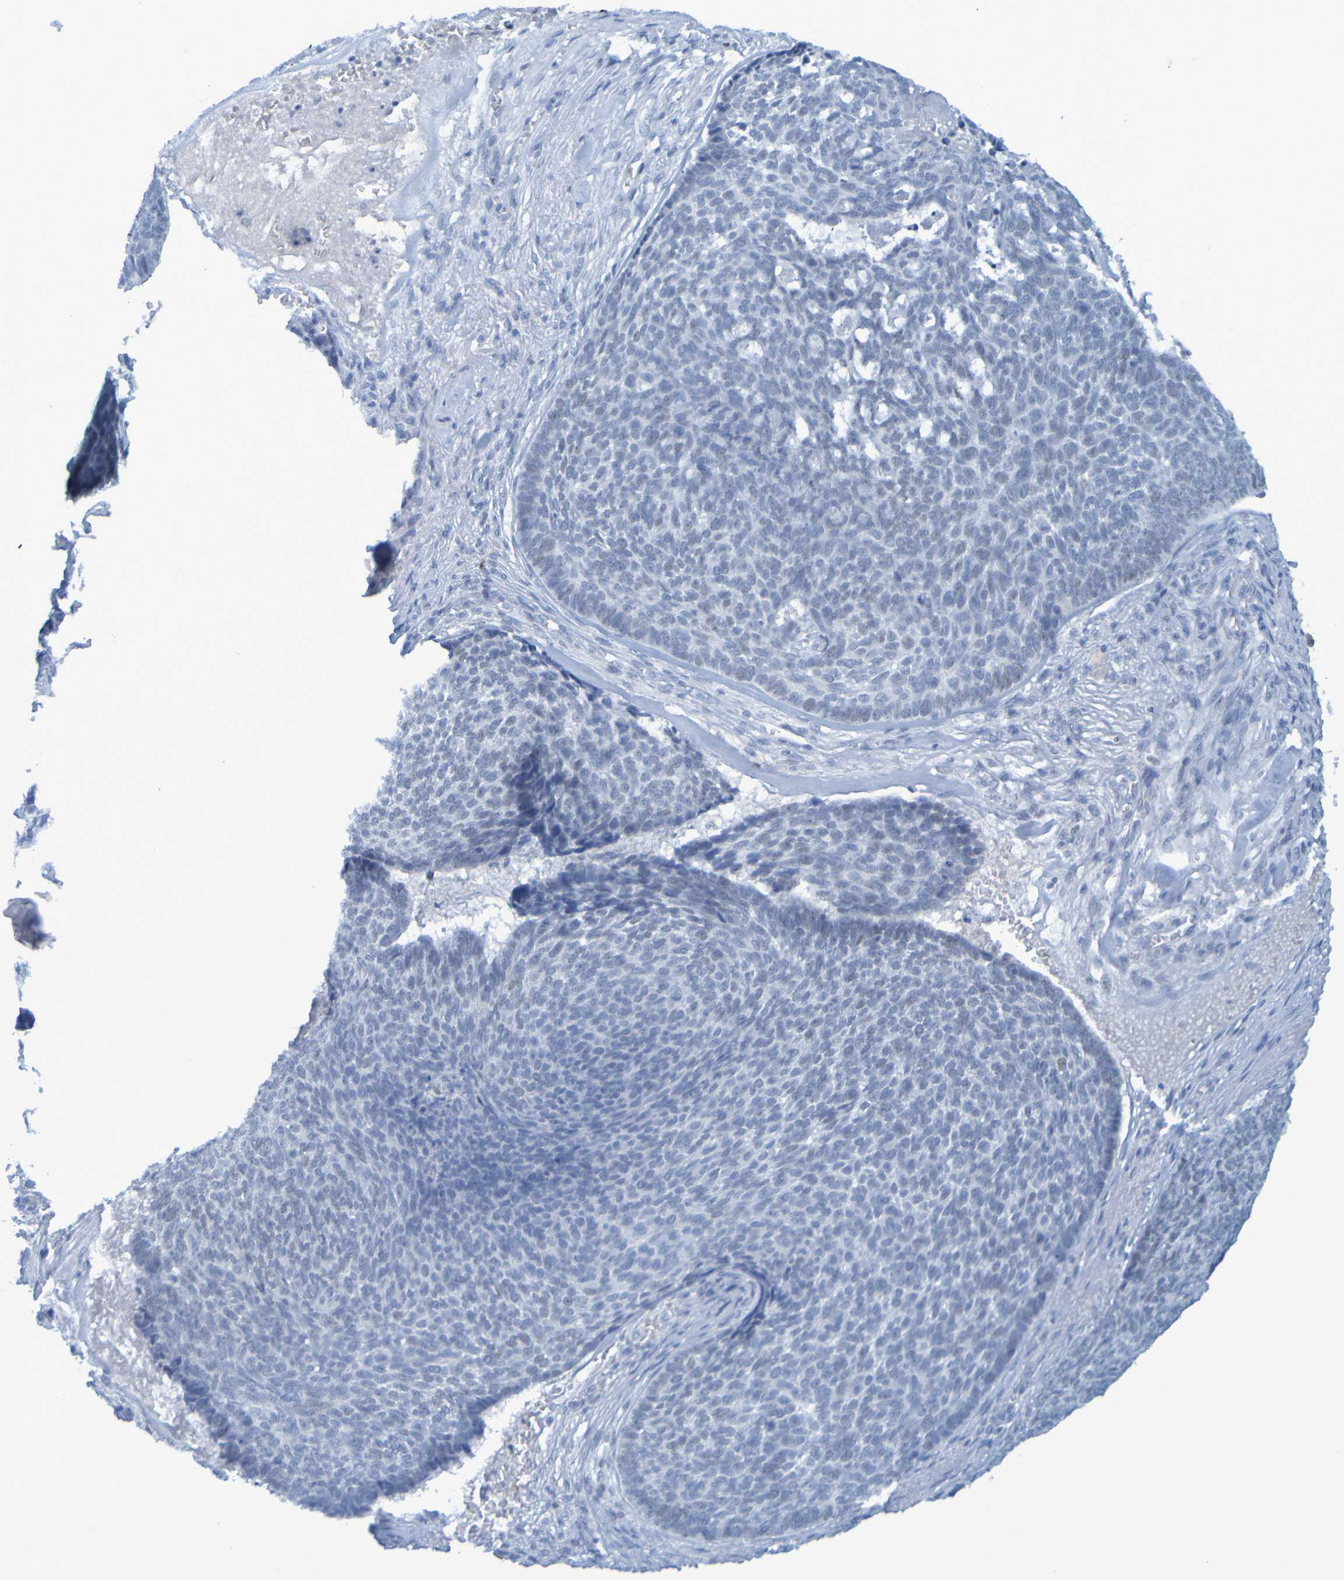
{"staining": {"intensity": "negative", "quantity": "none", "location": "none"}, "tissue": "skin cancer", "cell_type": "Tumor cells", "image_type": "cancer", "snomed": [{"axis": "morphology", "description": "Basal cell carcinoma"}, {"axis": "topography", "description": "Skin"}], "caption": "Tumor cells are negative for brown protein staining in skin cancer.", "gene": "USP36", "patient": {"sex": "male", "age": 84}}